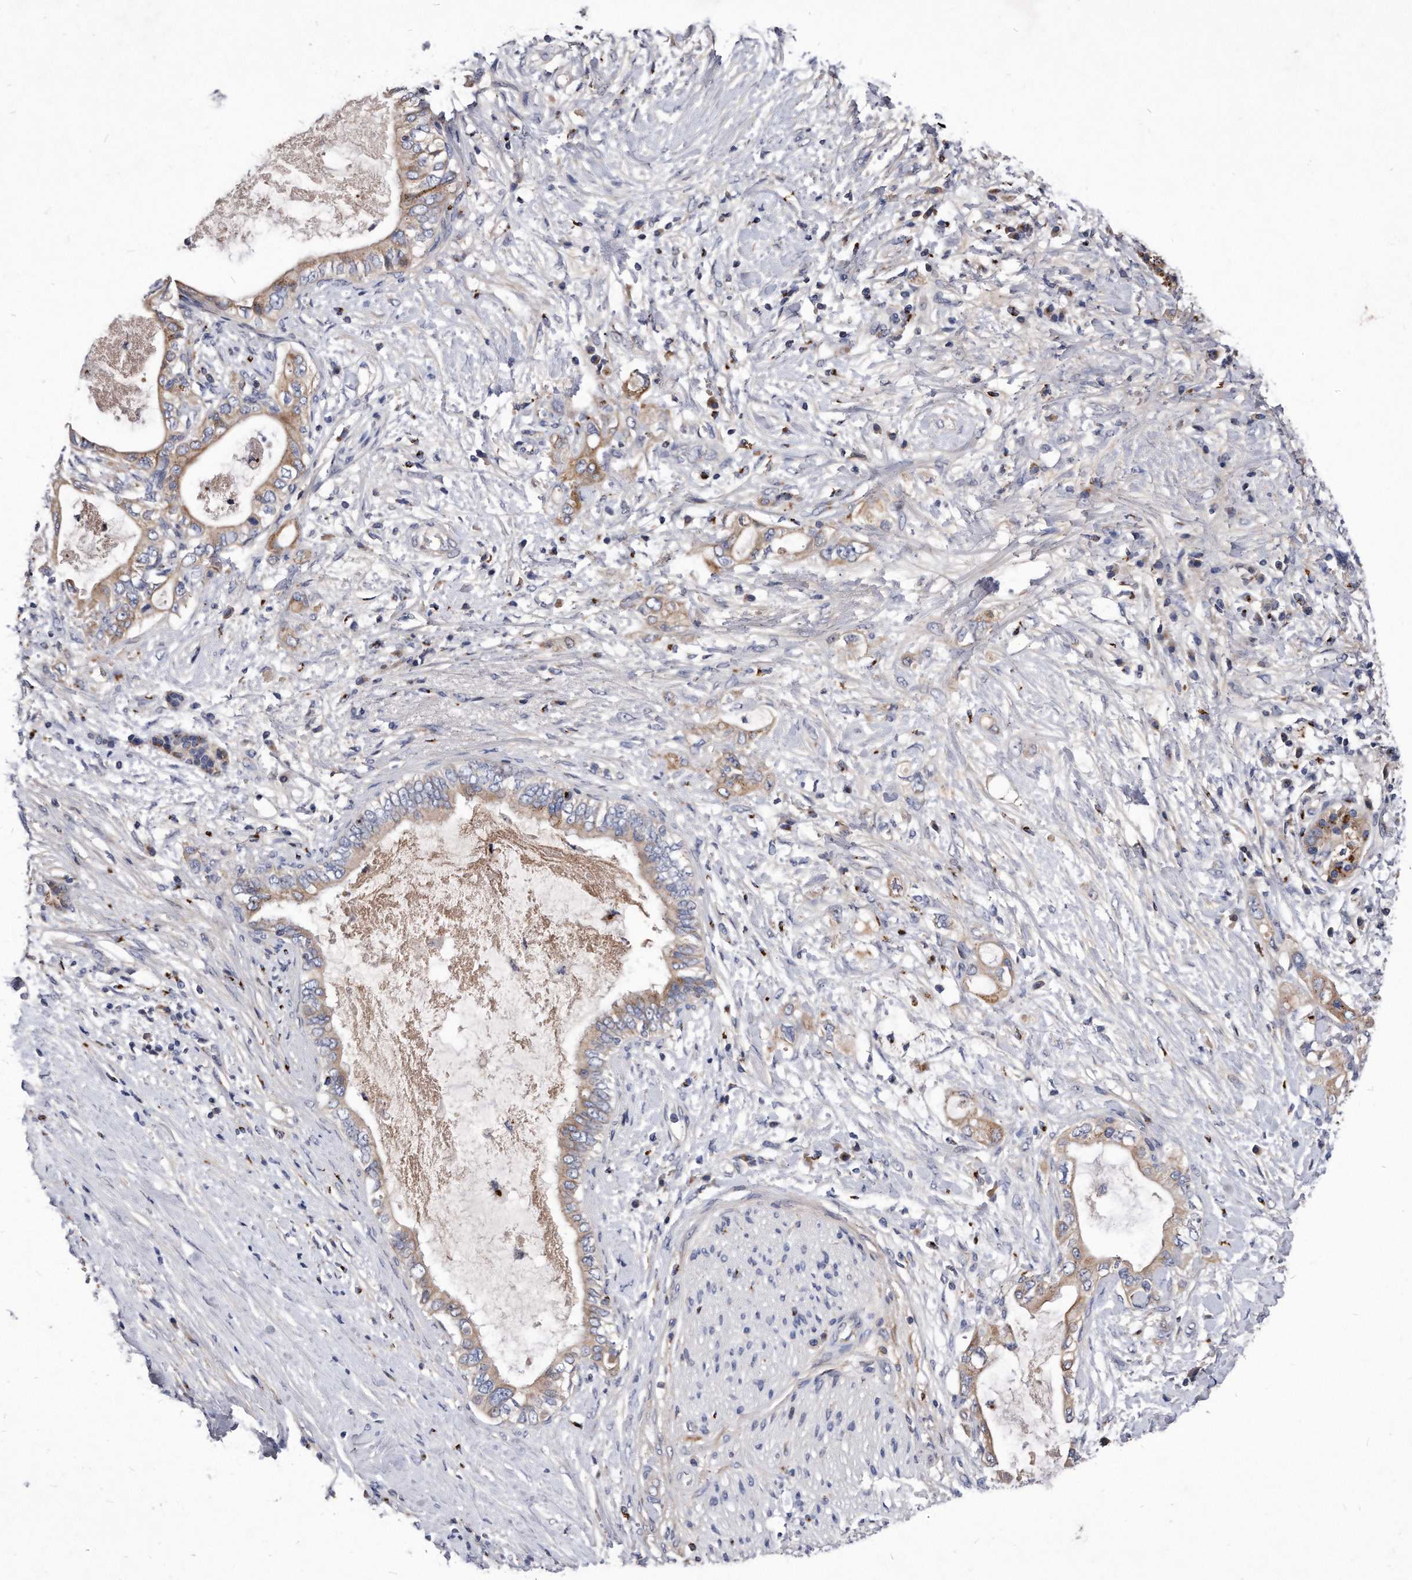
{"staining": {"intensity": "weak", "quantity": ">75%", "location": "cytoplasmic/membranous"}, "tissue": "pancreatic cancer", "cell_type": "Tumor cells", "image_type": "cancer", "snomed": [{"axis": "morphology", "description": "Adenocarcinoma, NOS"}, {"axis": "topography", "description": "Pancreas"}], "caption": "Human adenocarcinoma (pancreatic) stained with a brown dye shows weak cytoplasmic/membranous positive positivity in about >75% of tumor cells.", "gene": "MGAT4A", "patient": {"sex": "female", "age": 56}}